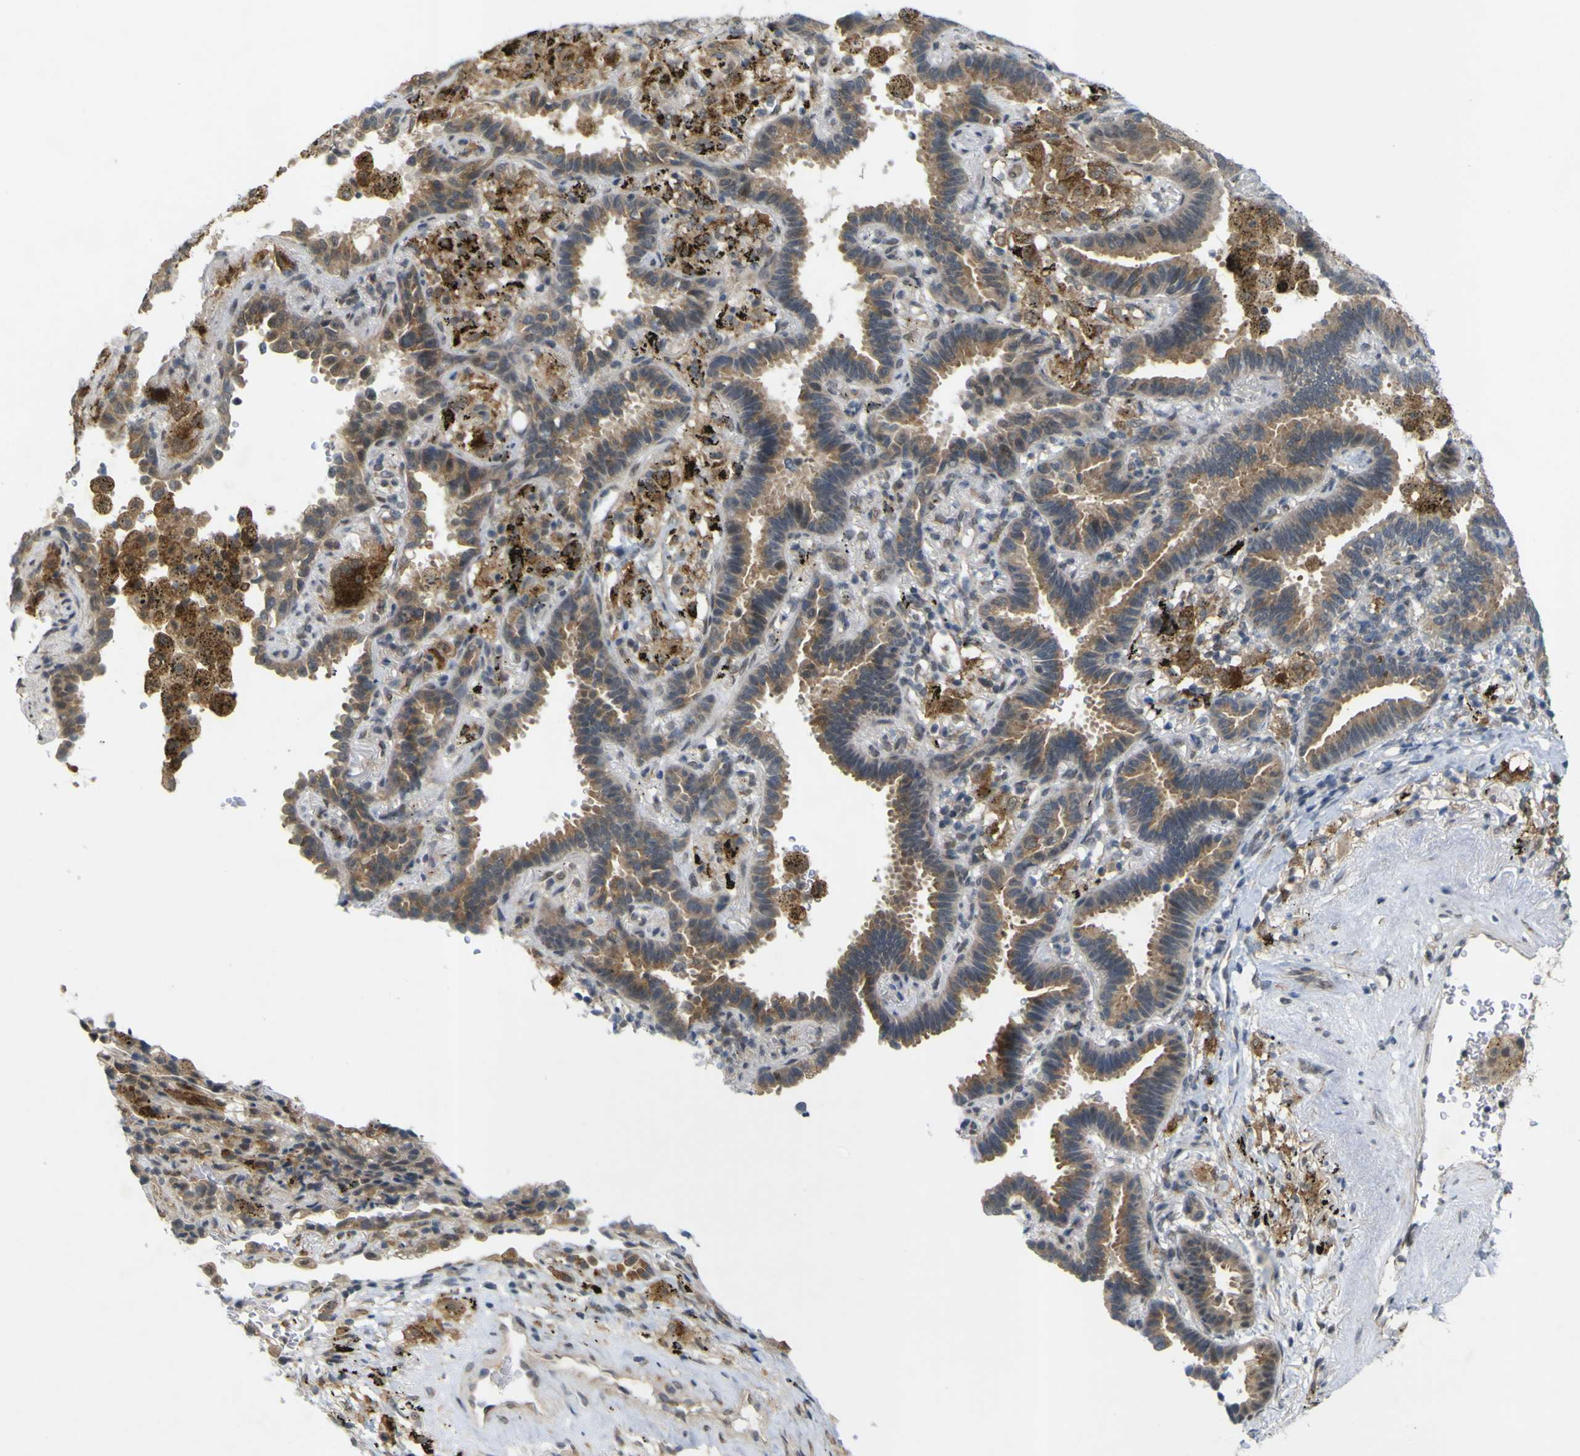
{"staining": {"intensity": "moderate", "quantity": "25%-75%", "location": "cytoplasmic/membranous,nuclear"}, "tissue": "lung cancer", "cell_type": "Tumor cells", "image_type": "cancer", "snomed": [{"axis": "morphology", "description": "Normal tissue, NOS"}, {"axis": "morphology", "description": "Adenocarcinoma, NOS"}, {"axis": "topography", "description": "Lung"}], "caption": "Tumor cells reveal medium levels of moderate cytoplasmic/membranous and nuclear positivity in approximately 25%-75% of cells in lung cancer.", "gene": "IGF2R", "patient": {"sex": "male", "age": 59}}